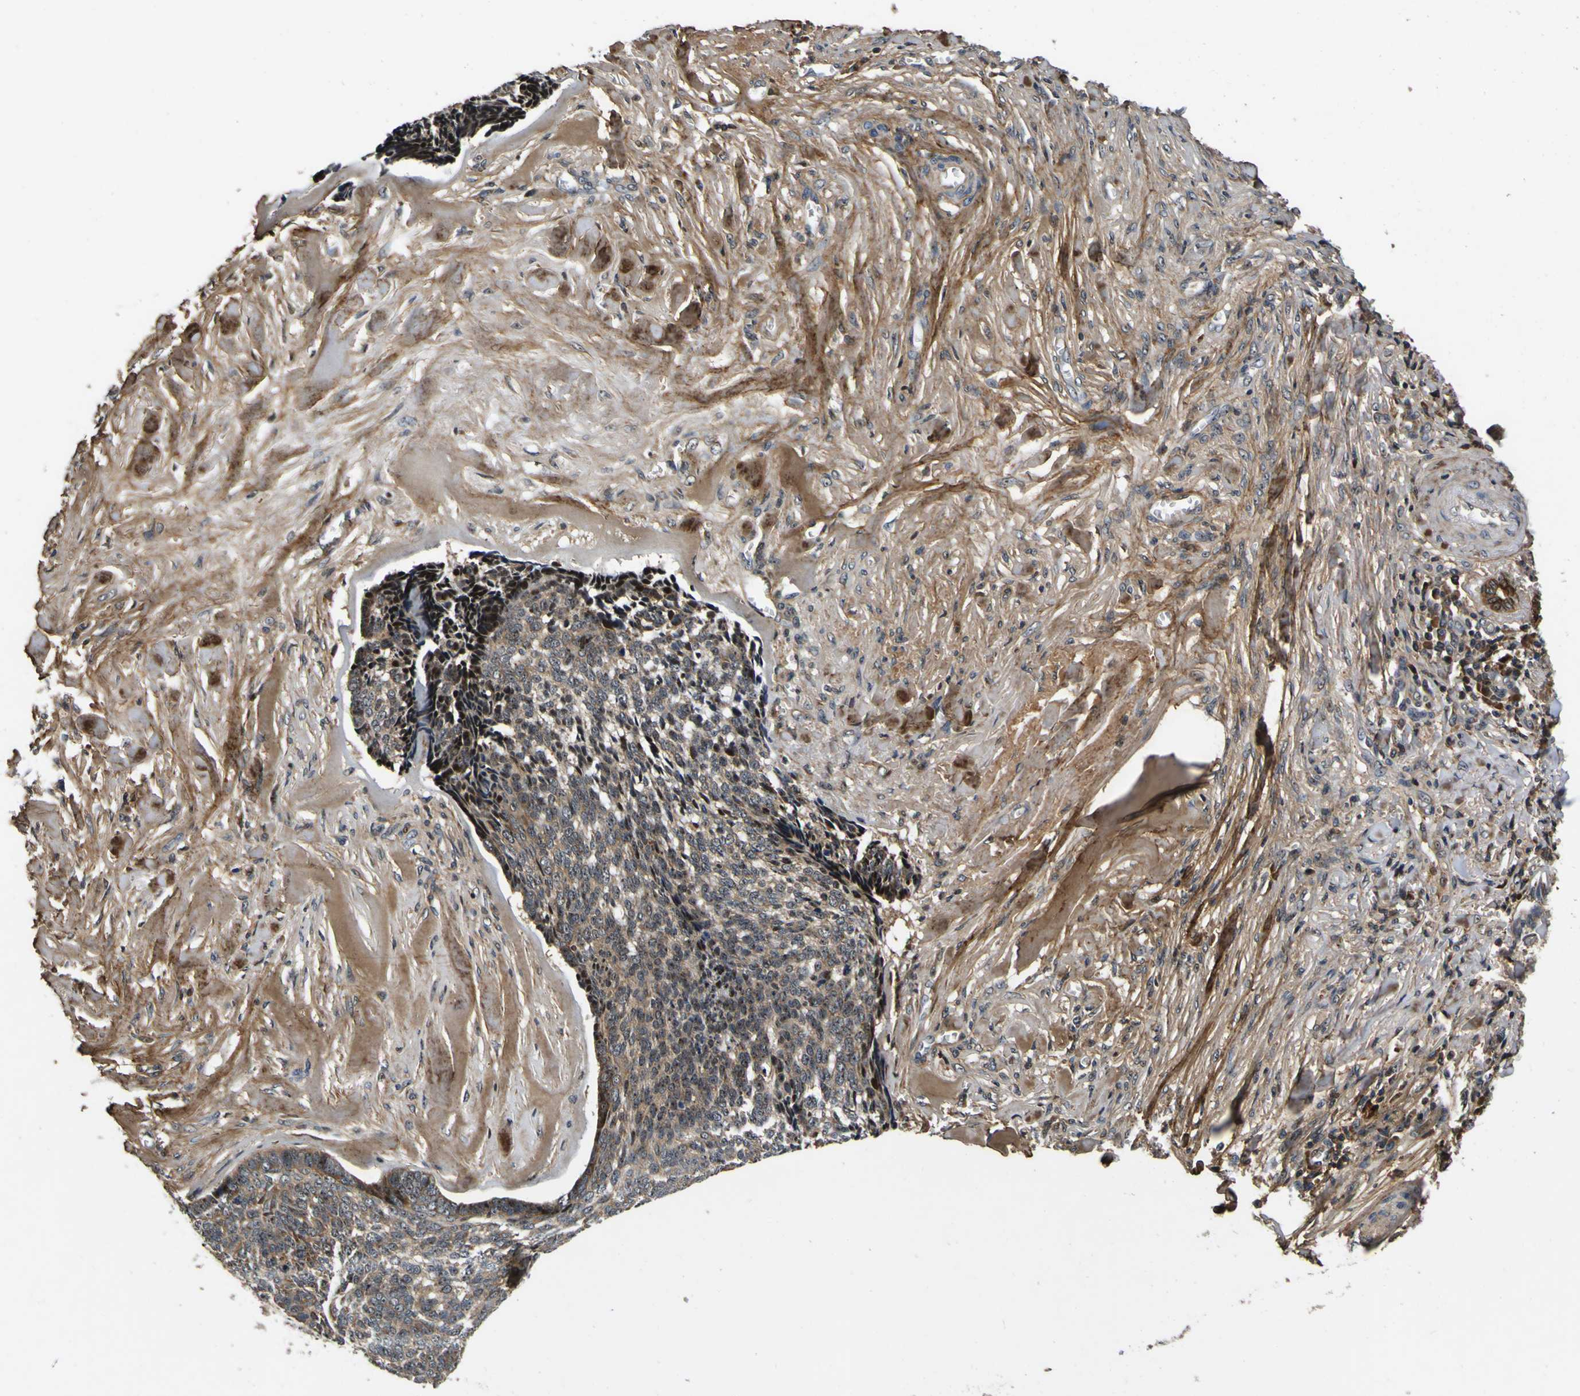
{"staining": {"intensity": "moderate", "quantity": ">75%", "location": "cytoplasmic/membranous,nuclear"}, "tissue": "skin cancer", "cell_type": "Tumor cells", "image_type": "cancer", "snomed": [{"axis": "morphology", "description": "Basal cell carcinoma"}, {"axis": "topography", "description": "Skin"}], "caption": "This is an image of IHC staining of skin cancer (basal cell carcinoma), which shows moderate expression in the cytoplasmic/membranous and nuclear of tumor cells.", "gene": "LRP4", "patient": {"sex": "male", "age": 84}}